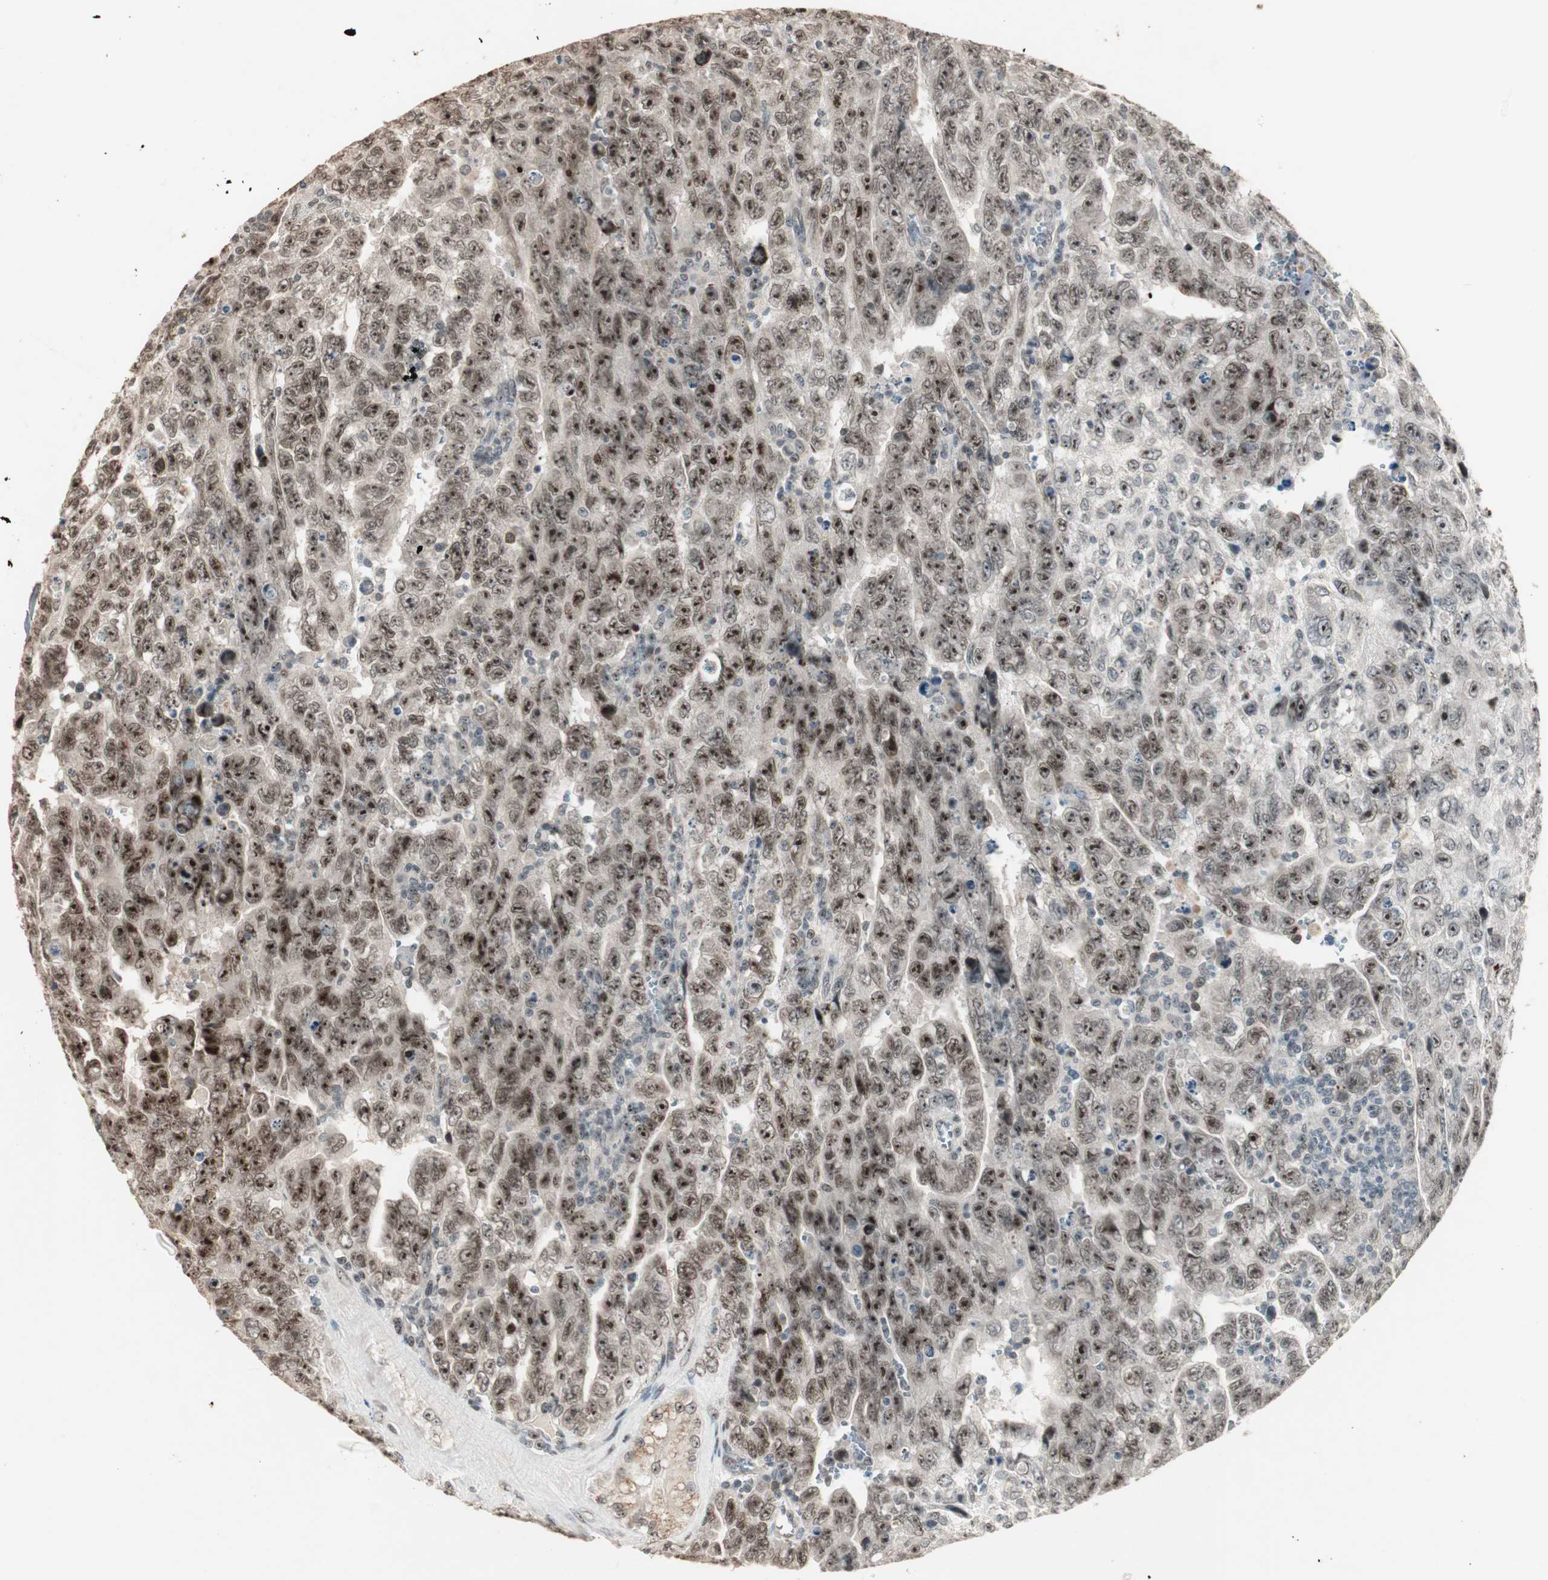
{"staining": {"intensity": "strong", "quantity": ">75%", "location": "nuclear"}, "tissue": "testis cancer", "cell_type": "Tumor cells", "image_type": "cancer", "snomed": [{"axis": "morphology", "description": "Carcinoma, Embryonal, NOS"}, {"axis": "topography", "description": "Testis"}], "caption": "Immunohistochemical staining of testis cancer demonstrates high levels of strong nuclear positivity in about >75% of tumor cells. (Stains: DAB (3,3'-diaminobenzidine) in brown, nuclei in blue, Microscopy: brightfield microscopy at high magnification).", "gene": "ETV4", "patient": {"sex": "male", "age": 28}}